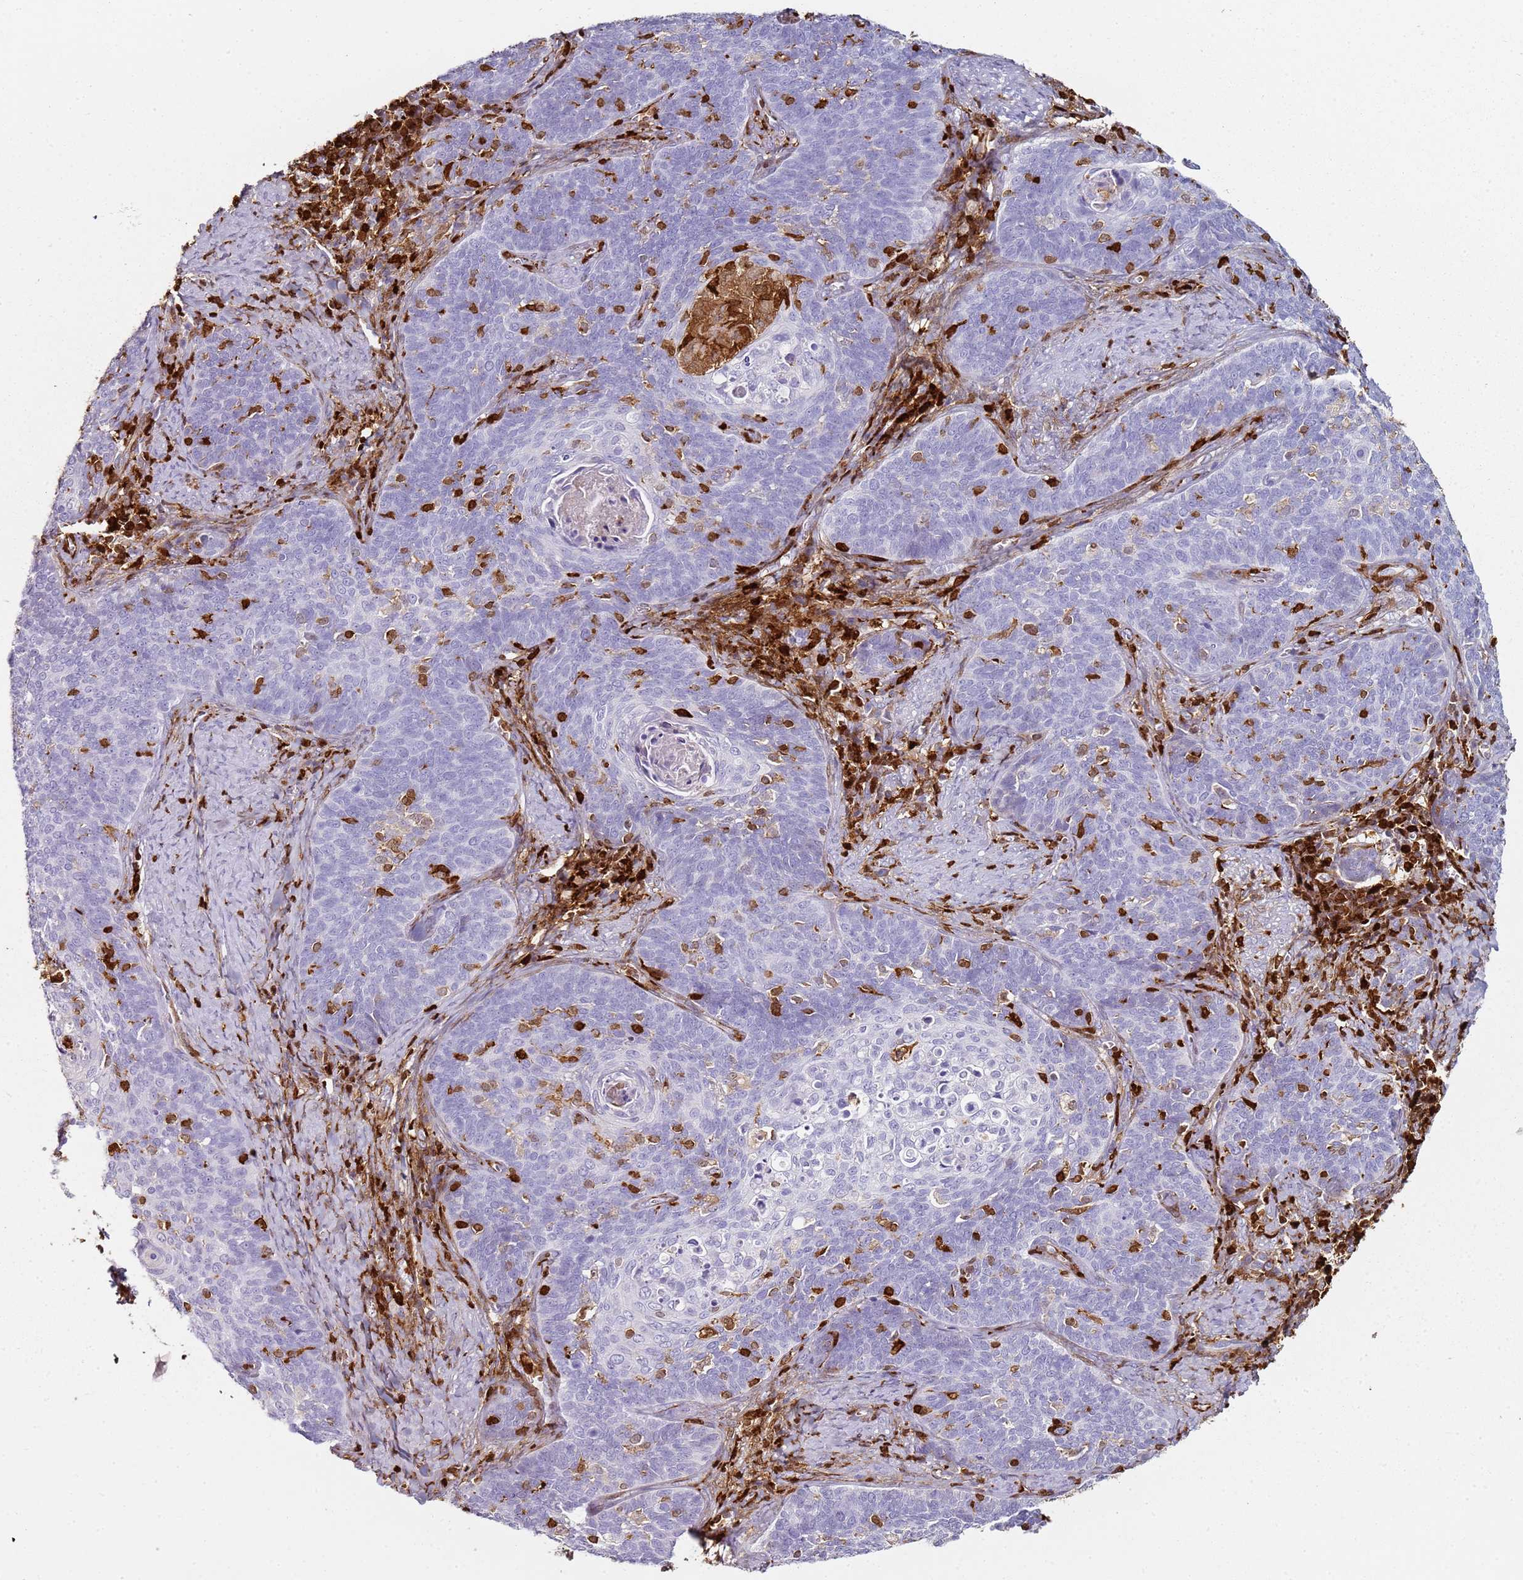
{"staining": {"intensity": "negative", "quantity": "none", "location": "none"}, "tissue": "cervical cancer", "cell_type": "Tumor cells", "image_type": "cancer", "snomed": [{"axis": "morphology", "description": "Normal tissue, NOS"}, {"axis": "morphology", "description": "Squamous cell carcinoma, NOS"}, {"axis": "topography", "description": "Cervix"}], "caption": "Human cervical squamous cell carcinoma stained for a protein using immunohistochemistry (IHC) demonstrates no positivity in tumor cells.", "gene": "S100A4", "patient": {"sex": "female", "age": 39}}